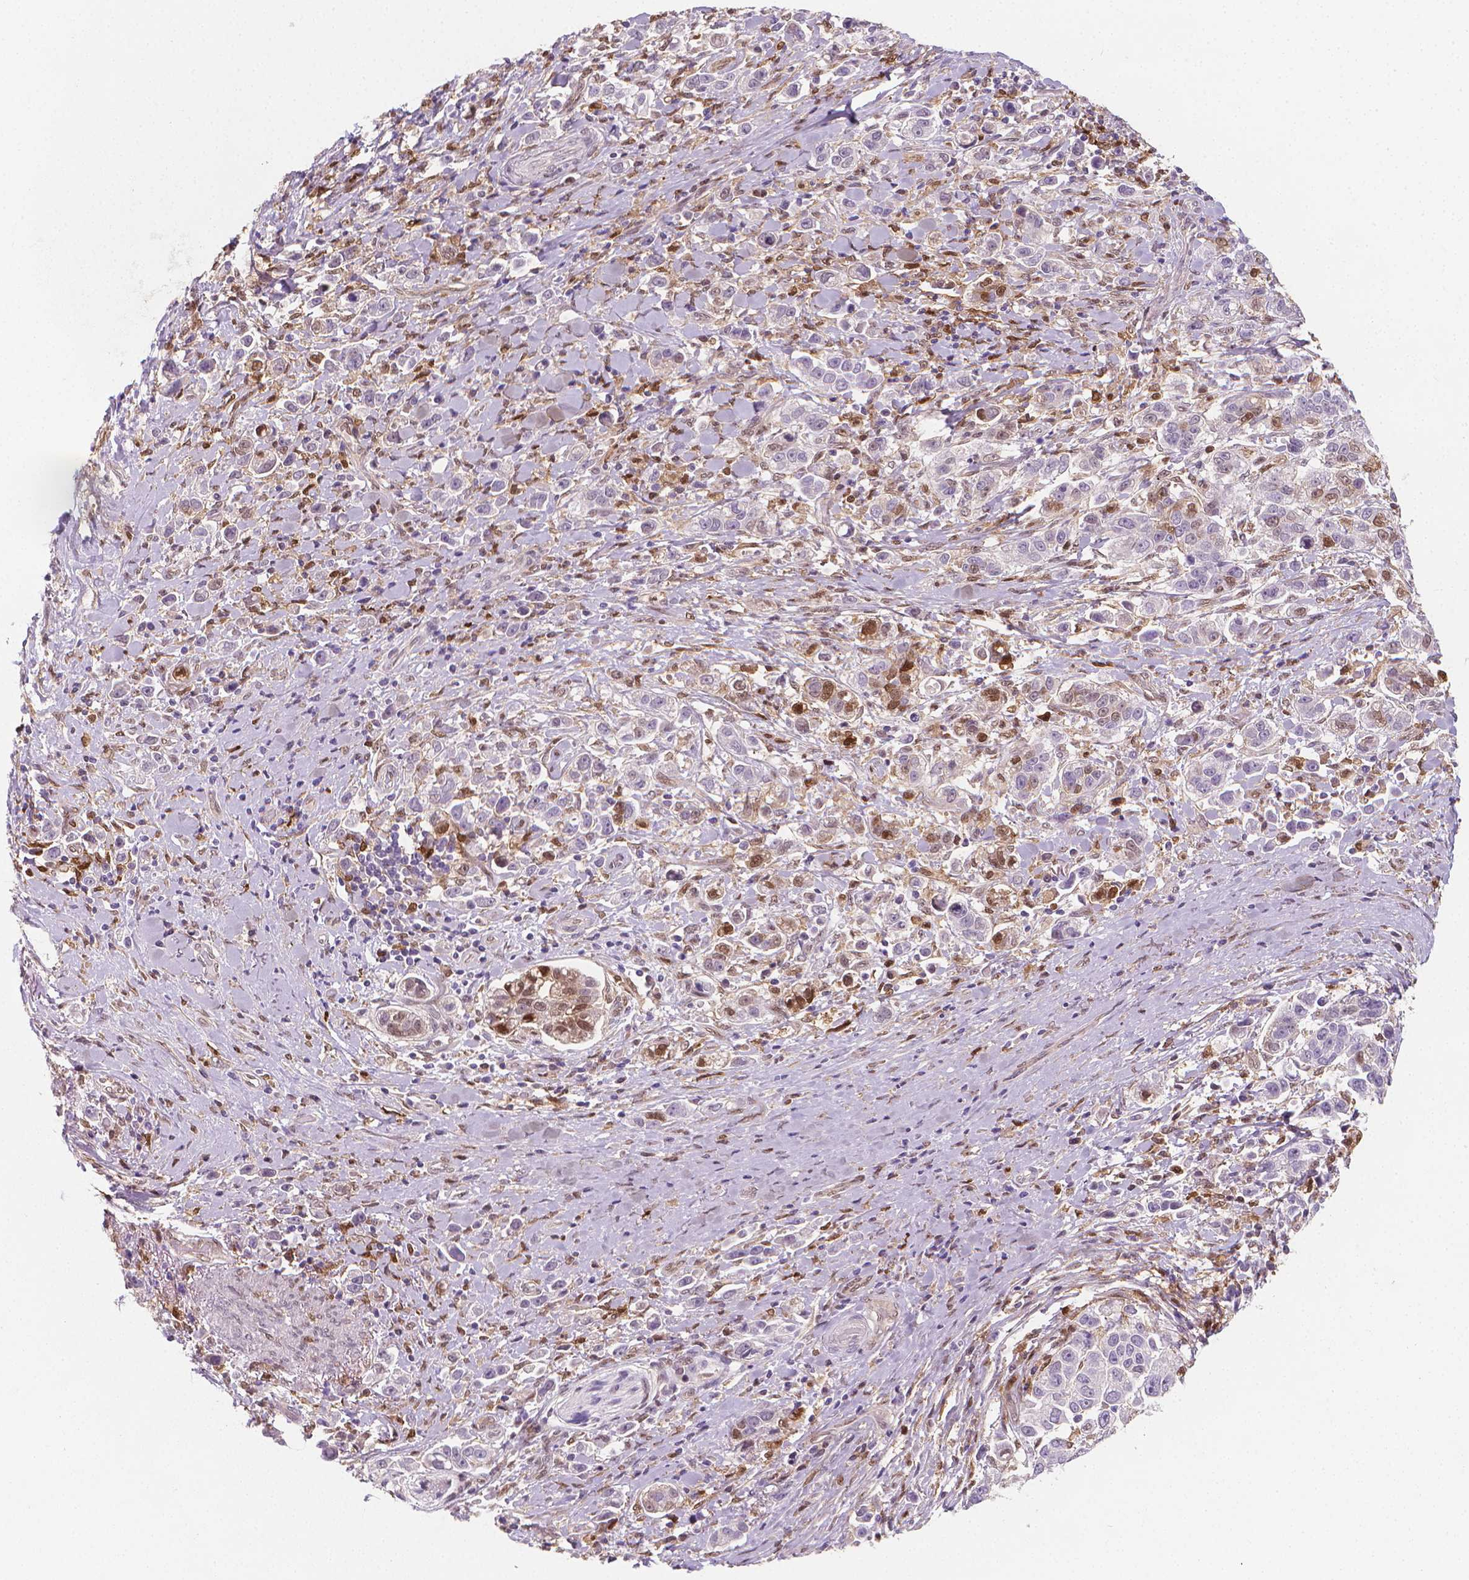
{"staining": {"intensity": "moderate", "quantity": "<25%", "location": "nuclear"}, "tissue": "stomach cancer", "cell_type": "Tumor cells", "image_type": "cancer", "snomed": [{"axis": "morphology", "description": "Adenocarcinoma, NOS"}, {"axis": "topography", "description": "Stomach"}], "caption": "A micrograph showing moderate nuclear staining in about <25% of tumor cells in adenocarcinoma (stomach), as visualized by brown immunohistochemical staining.", "gene": "TNFAIP2", "patient": {"sex": "male", "age": 93}}